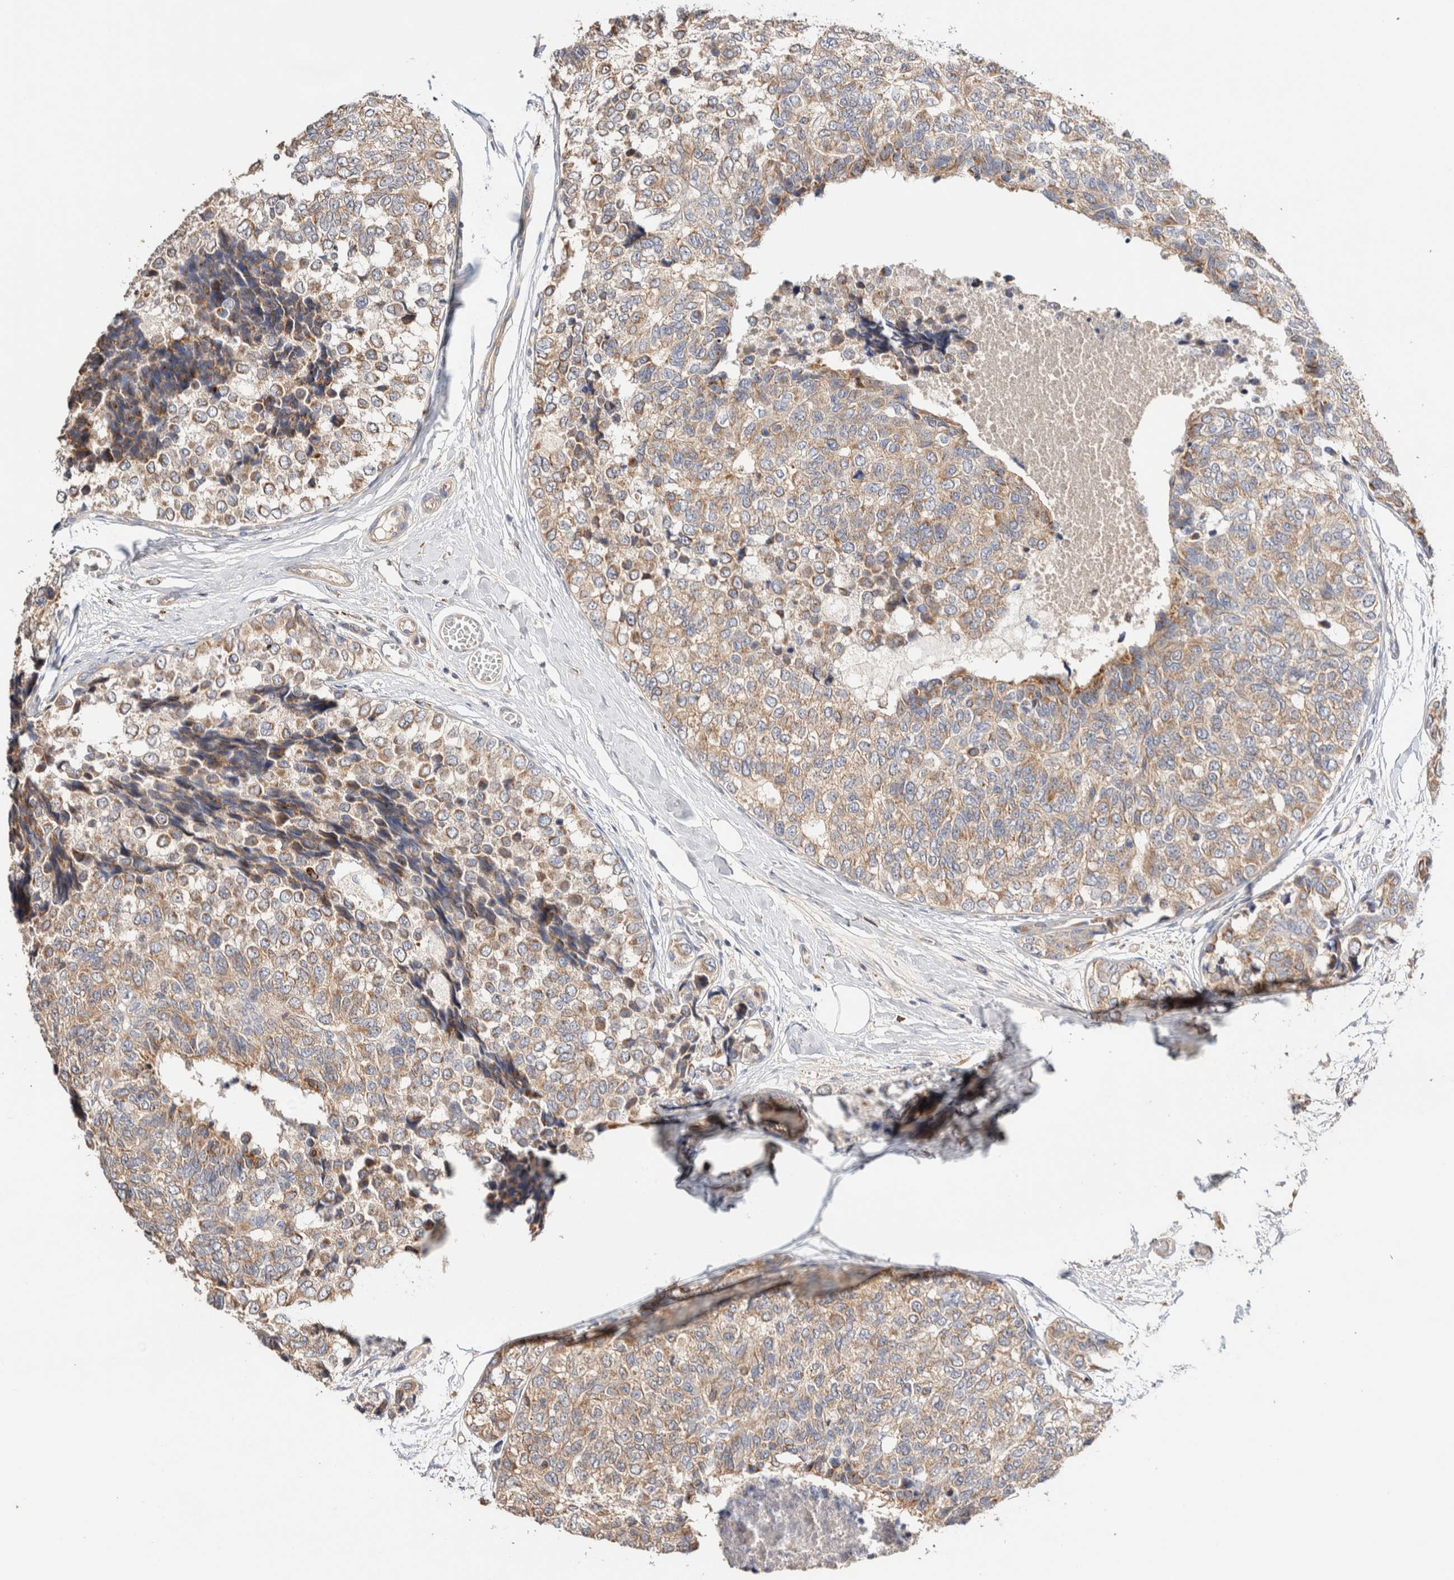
{"staining": {"intensity": "moderate", "quantity": ">75%", "location": "cytoplasmic/membranous"}, "tissue": "breast cancer", "cell_type": "Tumor cells", "image_type": "cancer", "snomed": [{"axis": "morphology", "description": "Normal tissue, NOS"}, {"axis": "morphology", "description": "Duct carcinoma"}, {"axis": "topography", "description": "Breast"}], "caption": "A medium amount of moderate cytoplasmic/membranous expression is identified in about >75% of tumor cells in breast cancer (invasive ductal carcinoma) tissue. (DAB = brown stain, brightfield microscopy at high magnification).", "gene": "B3GNTL1", "patient": {"sex": "female", "age": 43}}